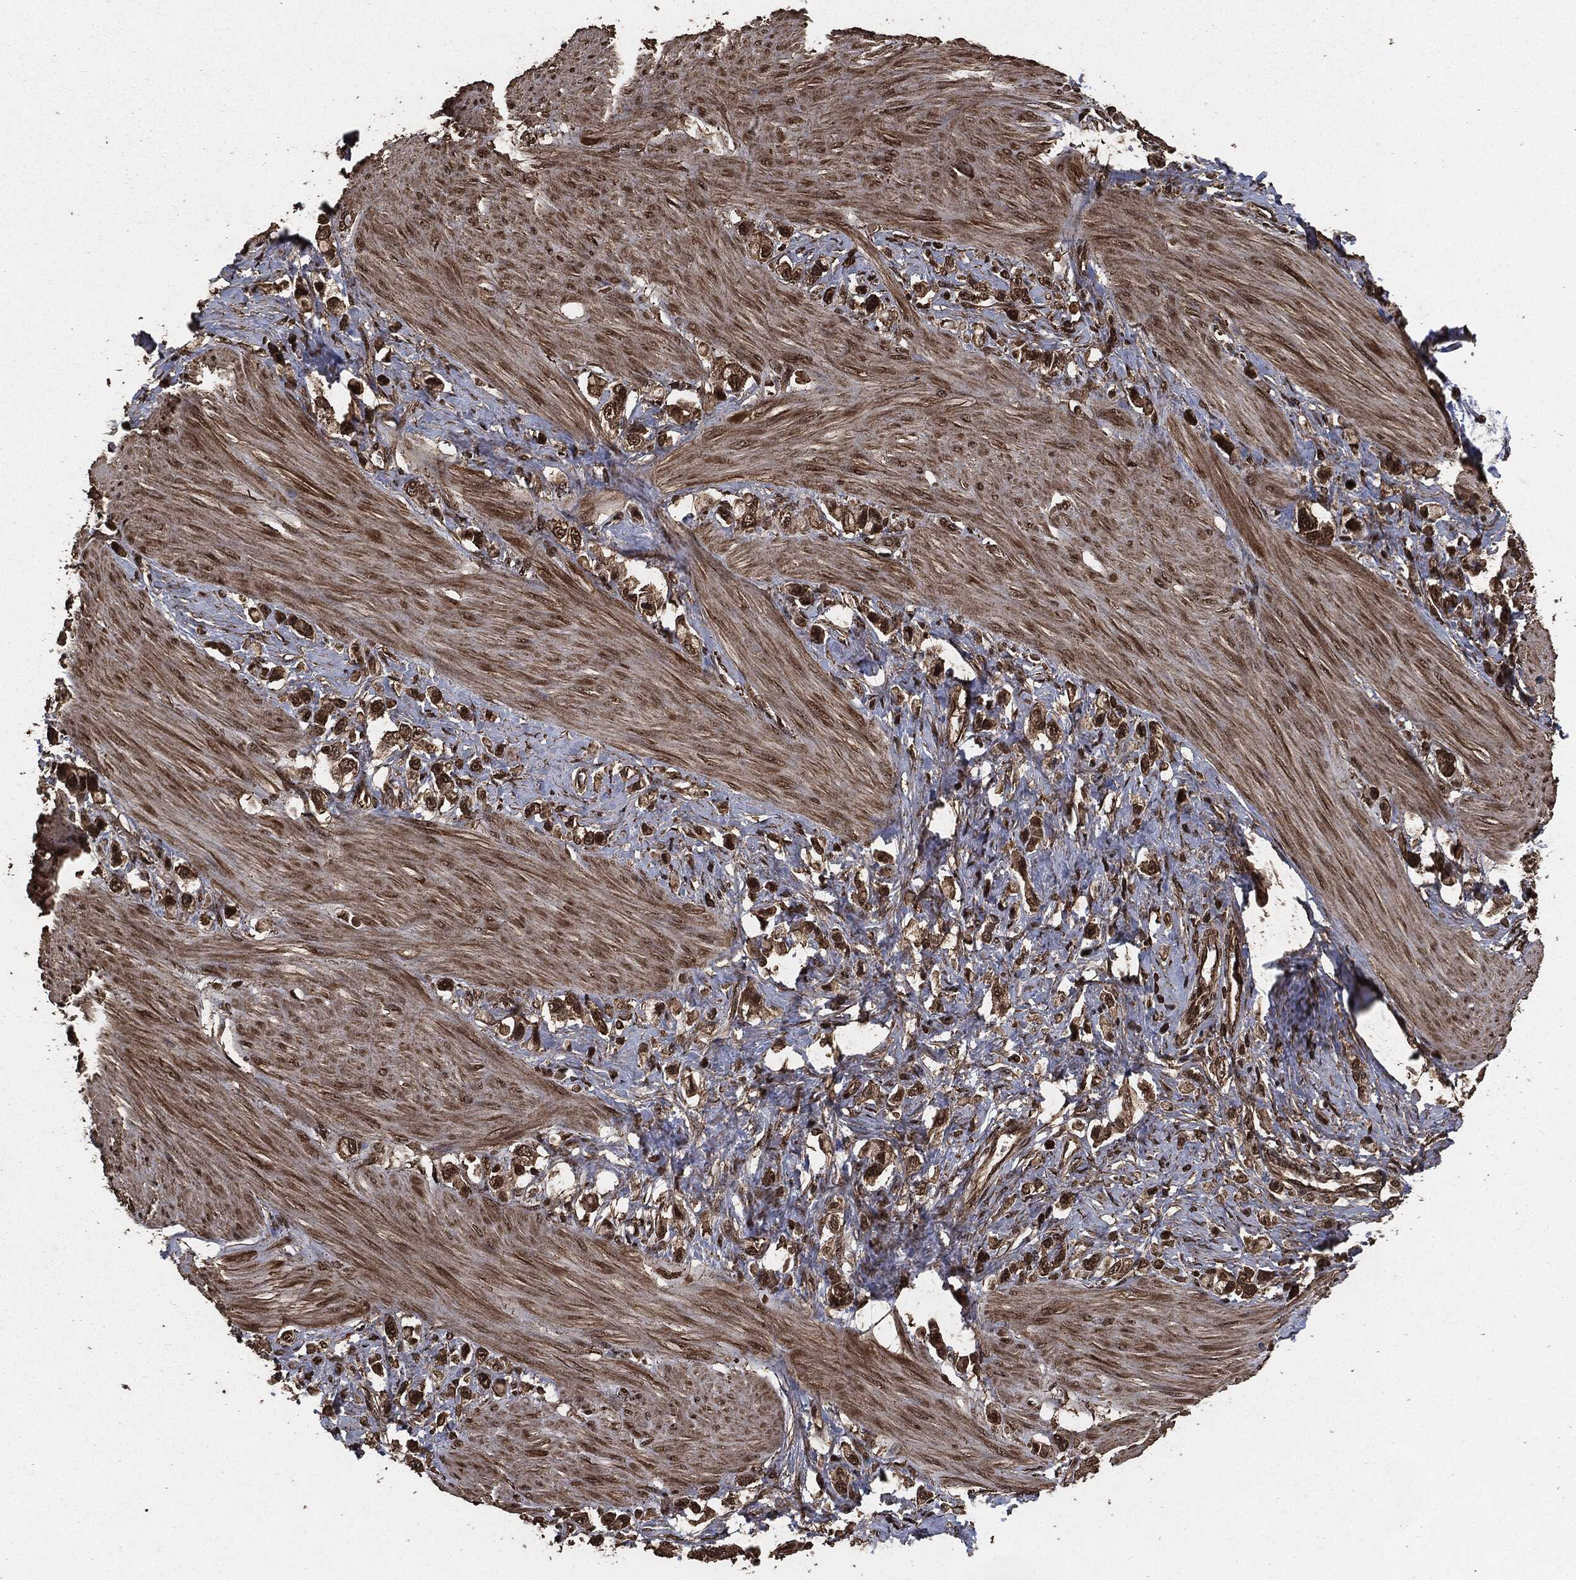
{"staining": {"intensity": "strong", "quantity": "25%-75%", "location": "cytoplasmic/membranous,nuclear"}, "tissue": "stomach cancer", "cell_type": "Tumor cells", "image_type": "cancer", "snomed": [{"axis": "morphology", "description": "Normal tissue, NOS"}, {"axis": "morphology", "description": "Adenocarcinoma, NOS"}, {"axis": "morphology", "description": "Adenocarcinoma, High grade"}, {"axis": "topography", "description": "Stomach, upper"}, {"axis": "topography", "description": "Stomach"}], "caption": "A micrograph of human stomach adenocarcinoma stained for a protein demonstrates strong cytoplasmic/membranous and nuclear brown staining in tumor cells. (DAB IHC, brown staining for protein, blue staining for nuclei).", "gene": "EGFR", "patient": {"sex": "female", "age": 65}}